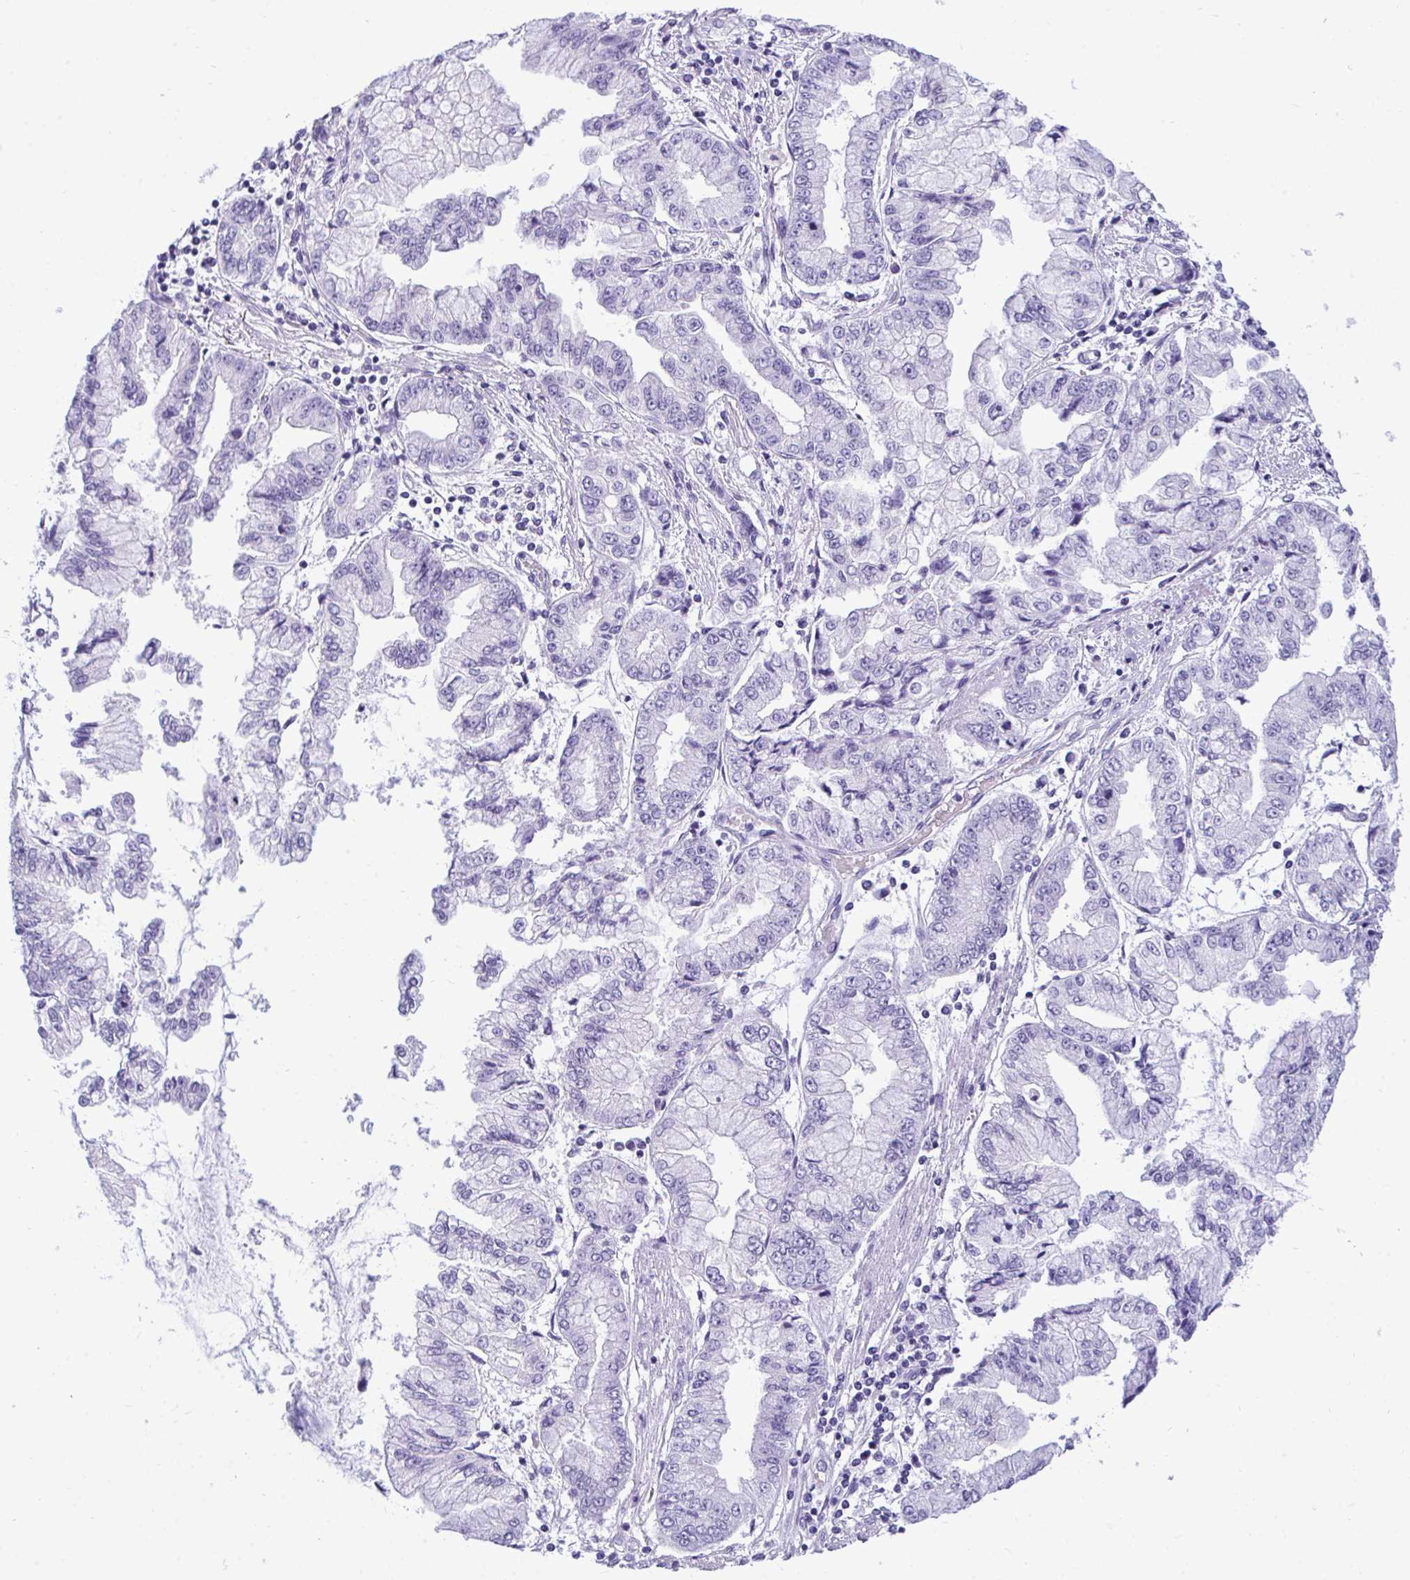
{"staining": {"intensity": "negative", "quantity": "none", "location": "none"}, "tissue": "stomach cancer", "cell_type": "Tumor cells", "image_type": "cancer", "snomed": [{"axis": "morphology", "description": "Adenocarcinoma, NOS"}, {"axis": "topography", "description": "Stomach, upper"}], "caption": "Image shows no significant protein positivity in tumor cells of stomach cancer.", "gene": "PRM2", "patient": {"sex": "female", "age": 74}}